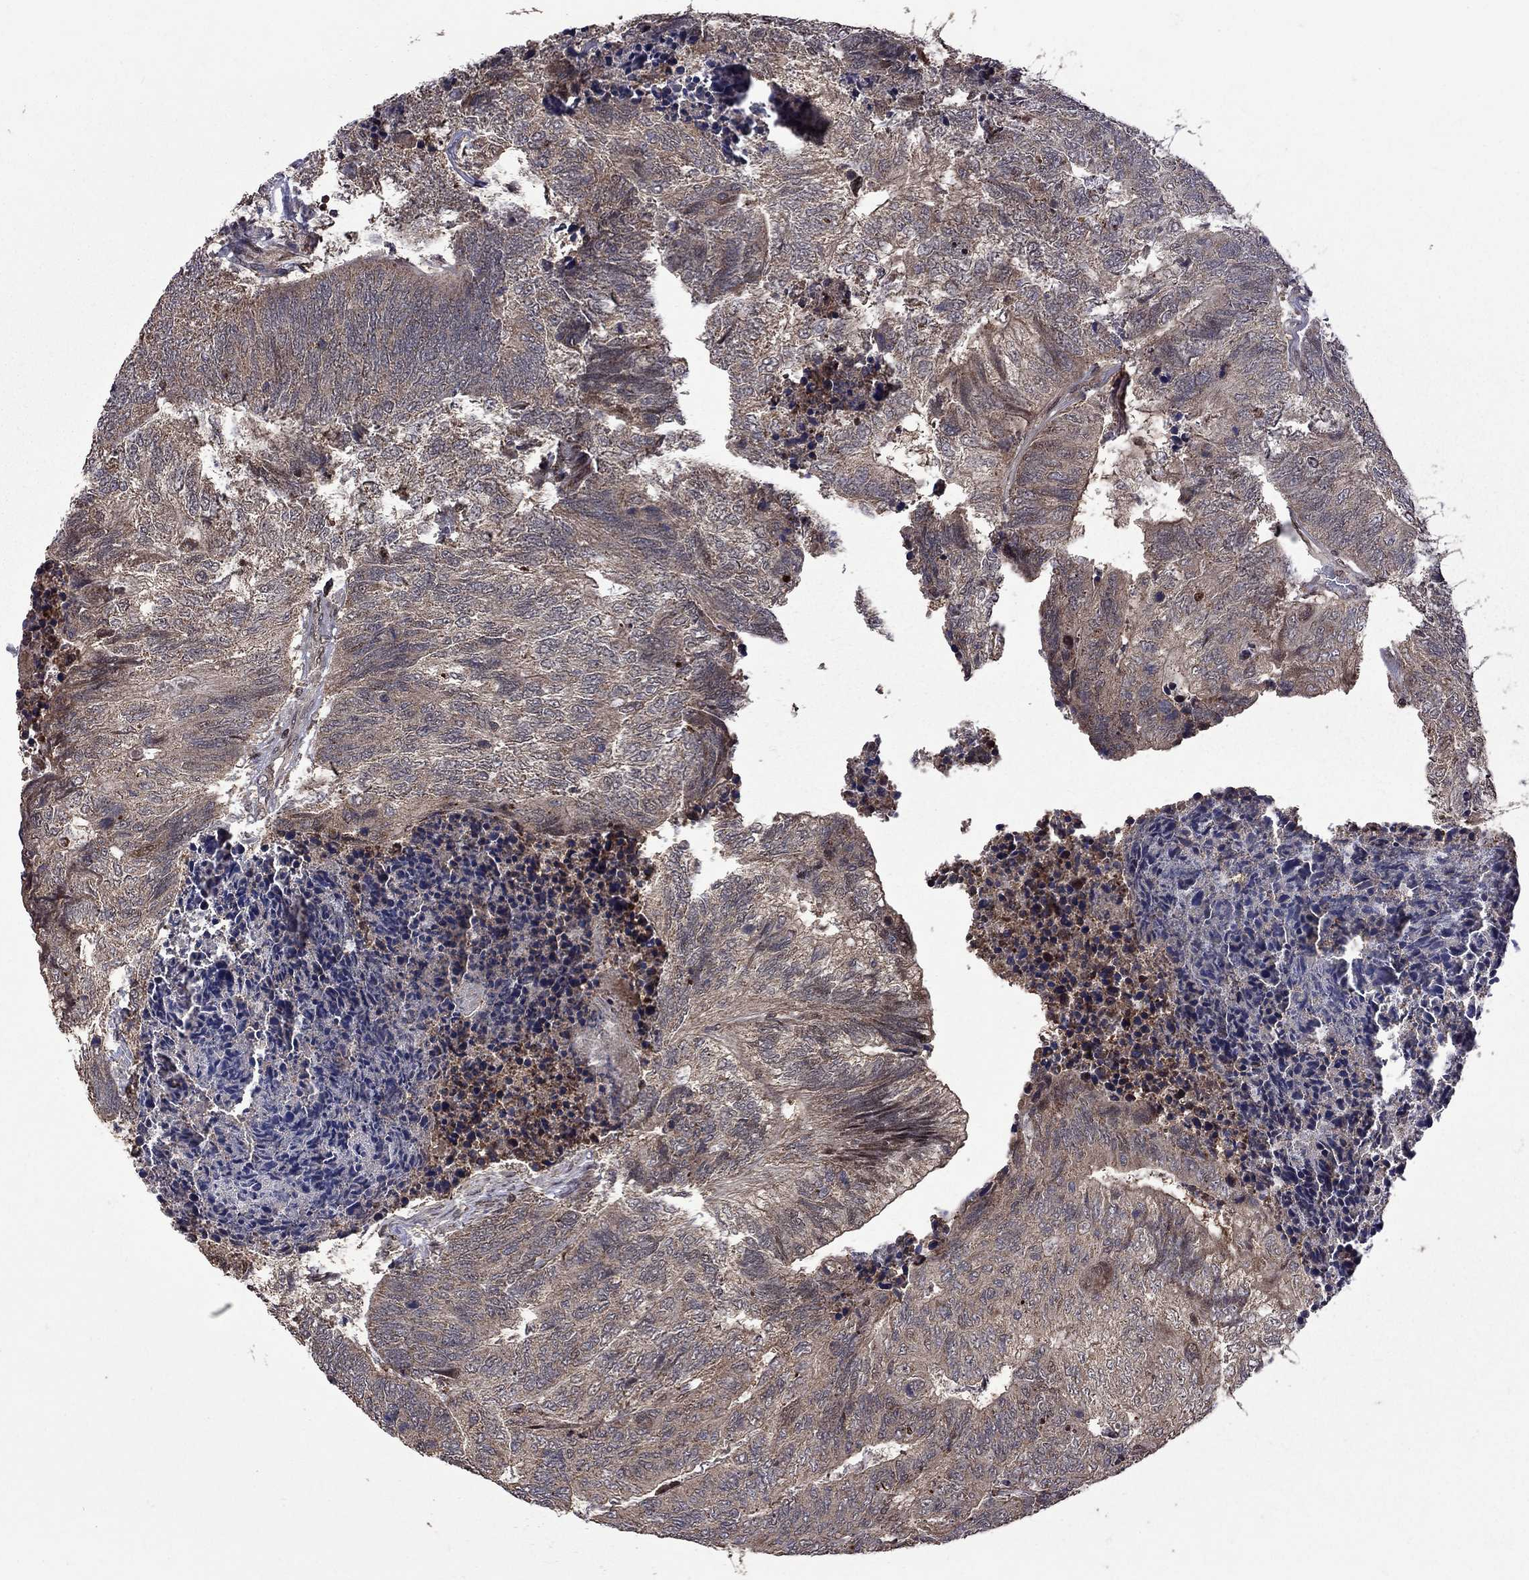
{"staining": {"intensity": "moderate", "quantity": "25%-75%", "location": "cytoplasmic/membranous"}, "tissue": "colorectal cancer", "cell_type": "Tumor cells", "image_type": "cancer", "snomed": [{"axis": "morphology", "description": "Adenocarcinoma, NOS"}, {"axis": "topography", "description": "Colon"}], "caption": "There is medium levels of moderate cytoplasmic/membranous staining in tumor cells of colorectal cancer (adenocarcinoma), as demonstrated by immunohistochemical staining (brown color).", "gene": "IPP", "patient": {"sex": "female", "age": 67}}